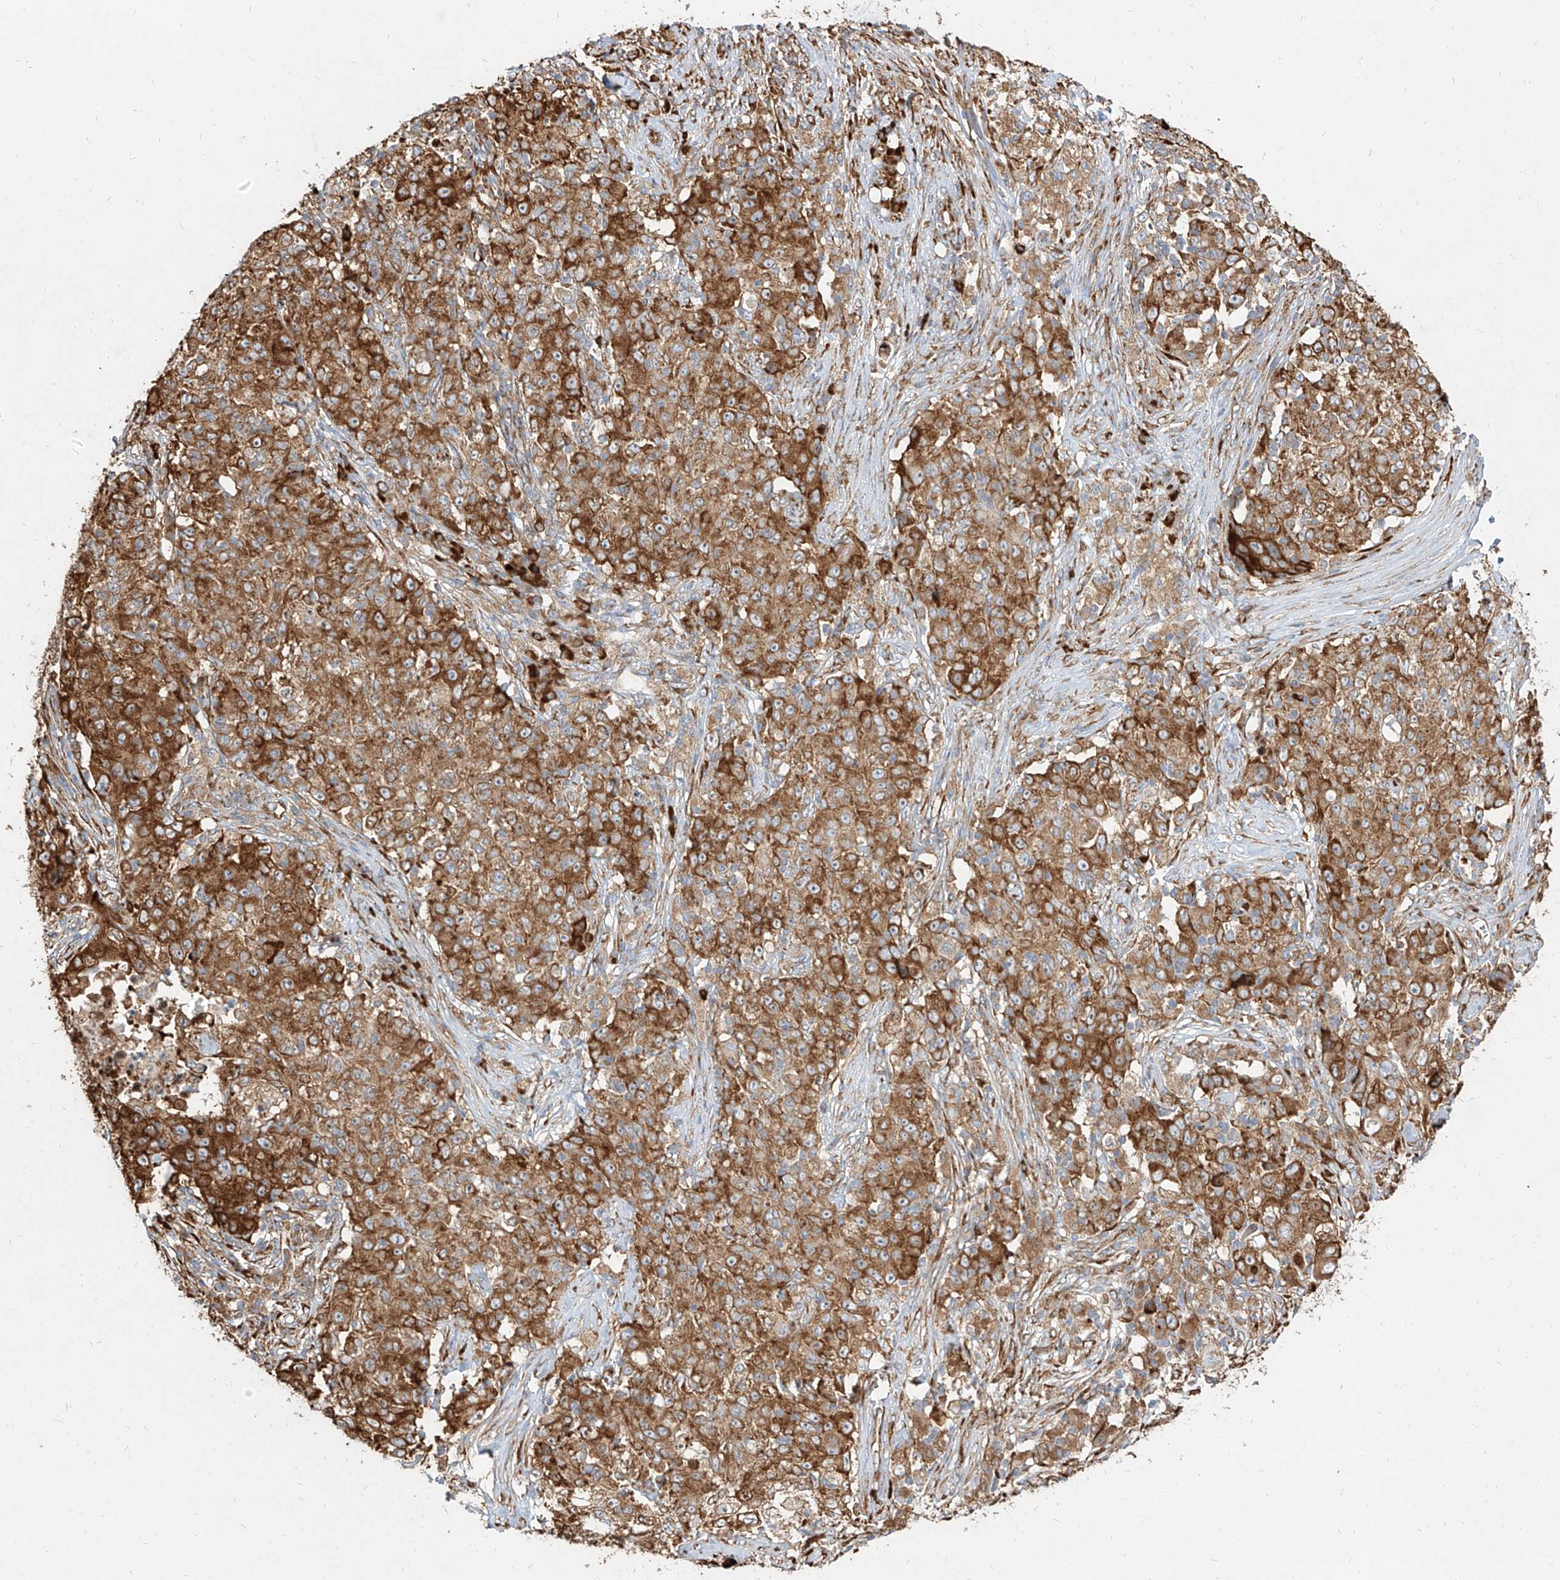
{"staining": {"intensity": "strong", "quantity": ">75%", "location": "cytoplasmic/membranous"}, "tissue": "ovarian cancer", "cell_type": "Tumor cells", "image_type": "cancer", "snomed": [{"axis": "morphology", "description": "Carcinoma, endometroid"}, {"axis": "topography", "description": "Ovary"}], "caption": "High-power microscopy captured an immunohistochemistry micrograph of endometroid carcinoma (ovarian), revealing strong cytoplasmic/membranous staining in about >75% of tumor cells. Using DAB (3,3'-diaminobenzidine) (brown) and hematoxylin (blue) stains, captured at high magnification using brightfield microscopy.", "gene": "RPS25", "patient": {"sex": "female", "age": 42}}